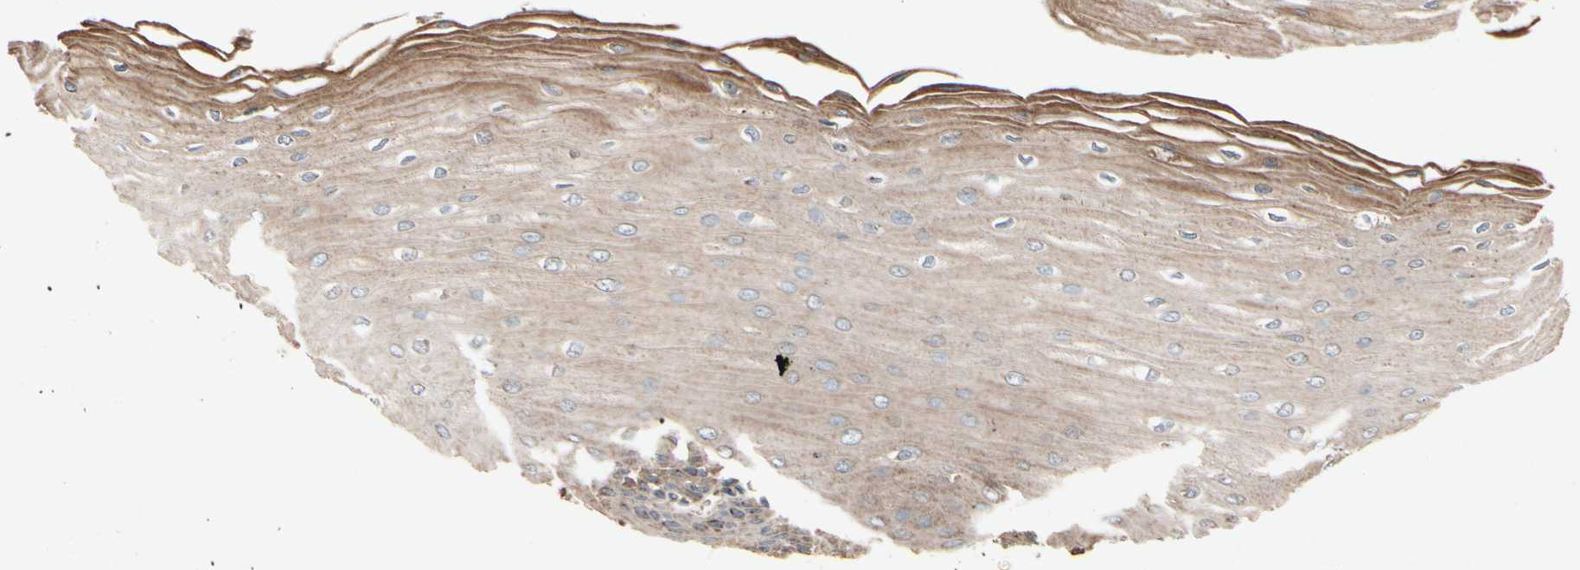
{"staining": {"intensity": "moderate", "quantity": ">75%", "location": "cytoplasmic/membranous"}, "tissue": "esophagus", "cell_type": "Squamous epithelial cells", "image_type": "normal", "snomed": [{"axis": "morphology", "description": "Normal tissue, NOS"}, {"axis": "morphology", "description": "Squamous cell carcinoma, NOS"}, {"axis": "topography", "description": "Esophagus"}], "caption": "Immunohistochemistry (IHC) staining of unremarkable esophagus, which exhibits medium levels of moderate cytoplasmic/membranous expression in about >75% of squamous epithelial cells indicating moderate cytoplasmic/membranous protein staining. The staining was performed using DAB (3,3'-diaminobenzidine) (brown) for protein detection and nuclei were counterstained in hematoxylin (blue).", "gene": "GCK", "patient": {"sex": "male", "age": 65}}